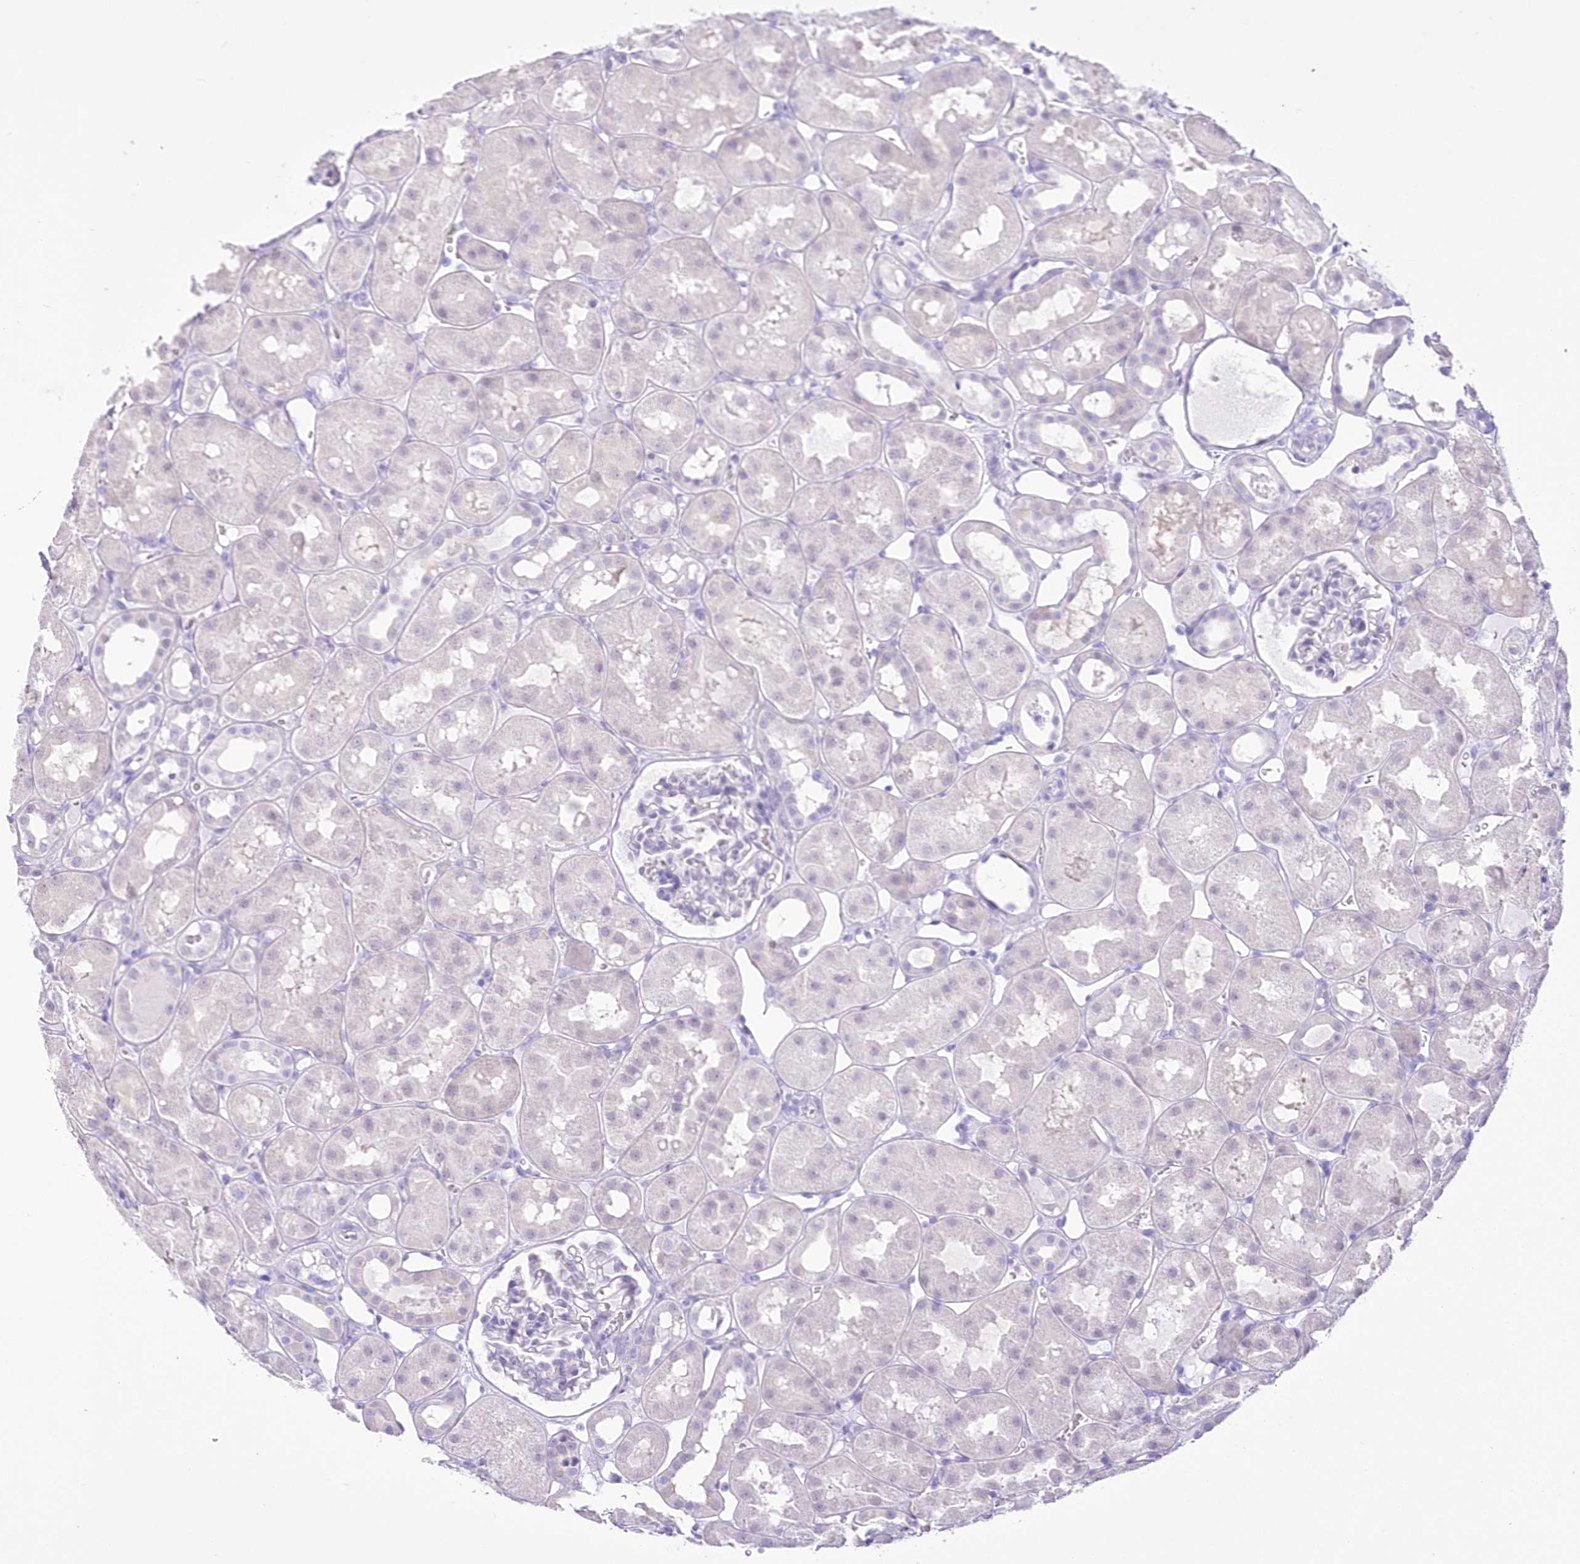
{"staining": {"intensity": "negative", "quantity": "none", "location": "none"}, "tissue": "kidney", "cell_type": "Cells in glomeruli", "image_type": "normal", "snomed": [{"axis": "morphology", "description": "Normal tissue, NOS"}, {"axis": "topography", "description": "Kidney"}], "caption": "Protein analysis of benign kidney displays no significant positivity in cells in glomeruli. (Brightfield microscopy of DAB (3,3'-diaminobenzidine) immunohistochemistry (IHC) at high magnification).", "gene": "UBA6", "patient": {"sex": "male", "age": 16}}